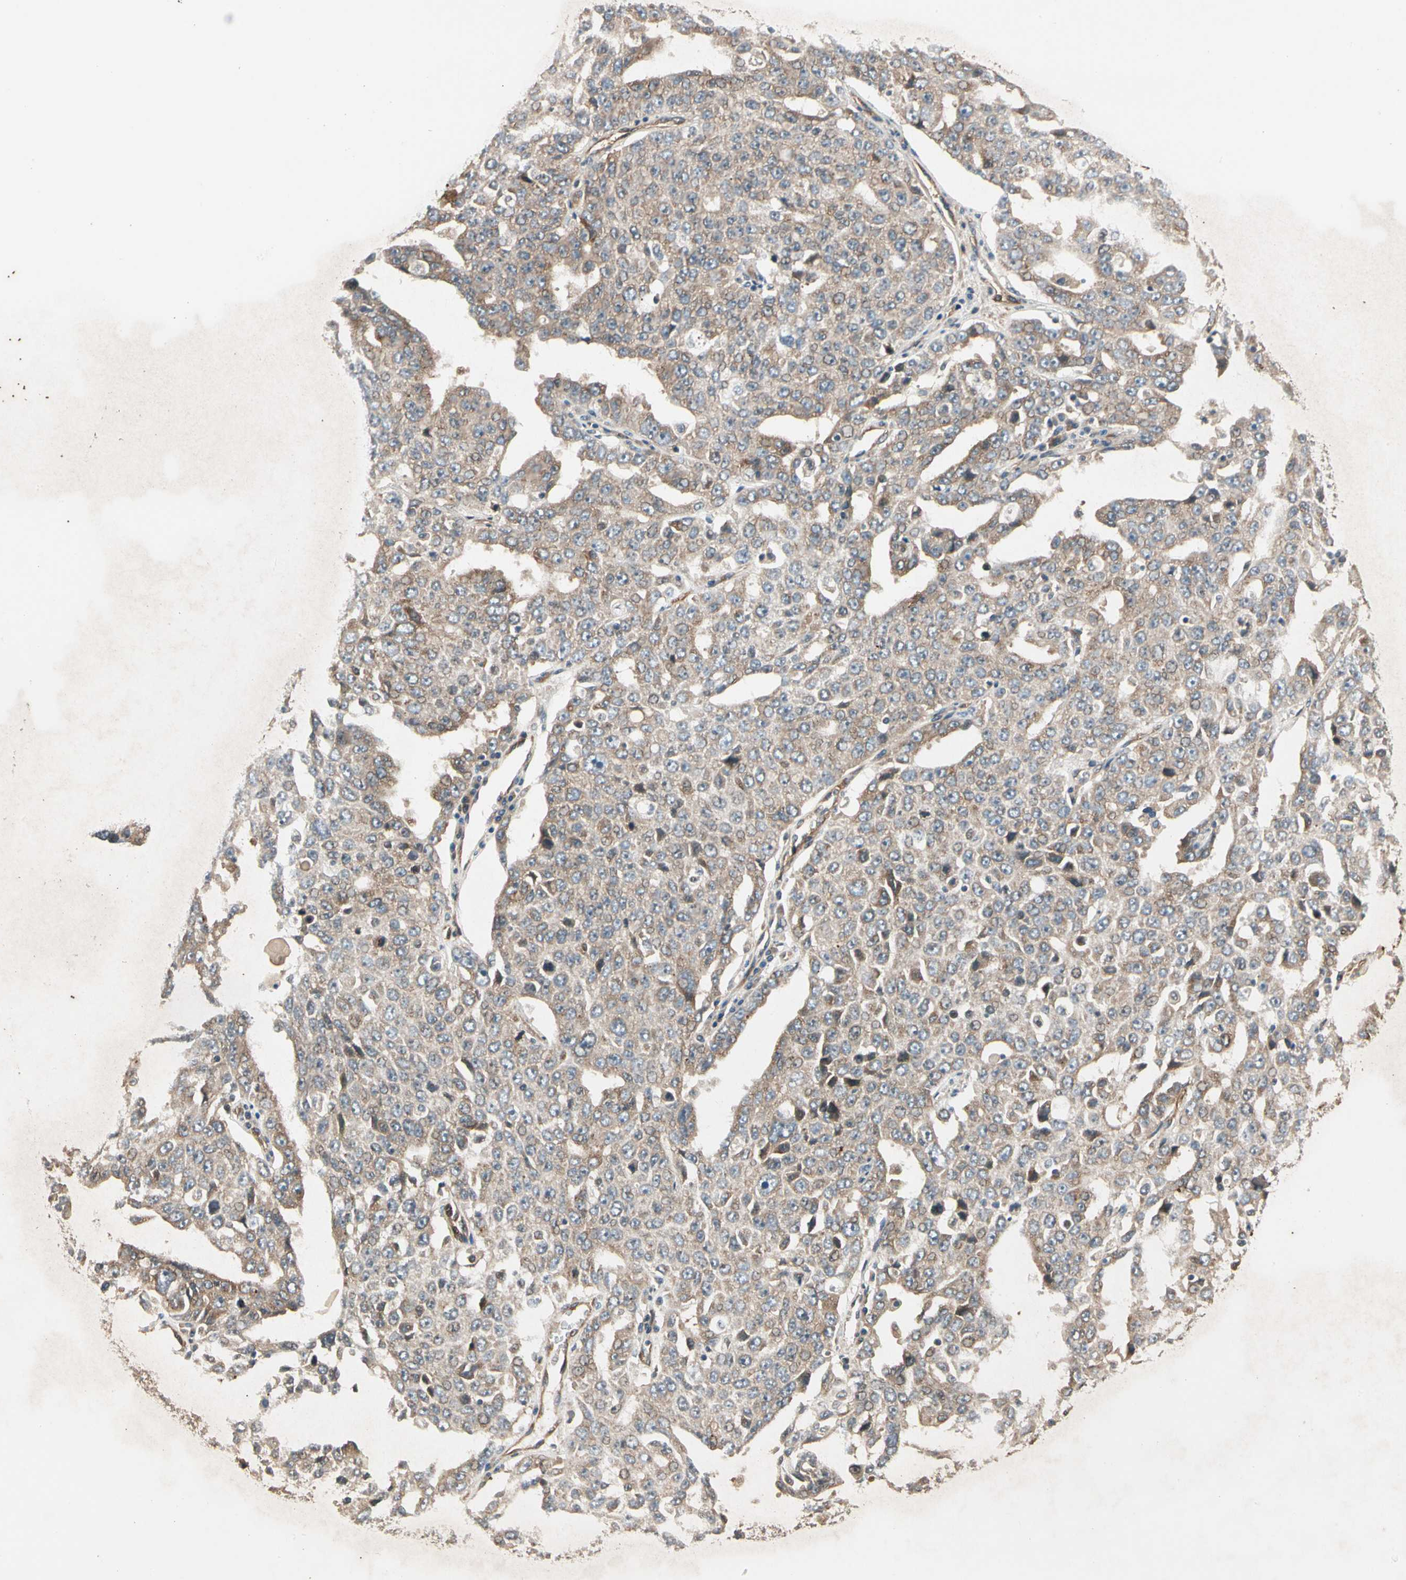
{"staining": {"intensity": "weak", "quantity": ">75%", "location": "cytoplasmic/membranous"}, "tissue": "ovarian cancer", "cell_type": "Tumor cells", "image_type": "cancer", "snomed": [{"axis": "morphology", "description": "Carcinoma, endometroid"}, {"axis": "topography", "description": "Ovary"}], "caption": "Immunohistochemical staining of ovarian cancer (endometroid carcinoma) reveals low levels of weak cytoplasmic/membranous protein expression in about >75% of tumor cells.", "gene": "ROCK2", "patient": {"sex": "female", "age": 62}}